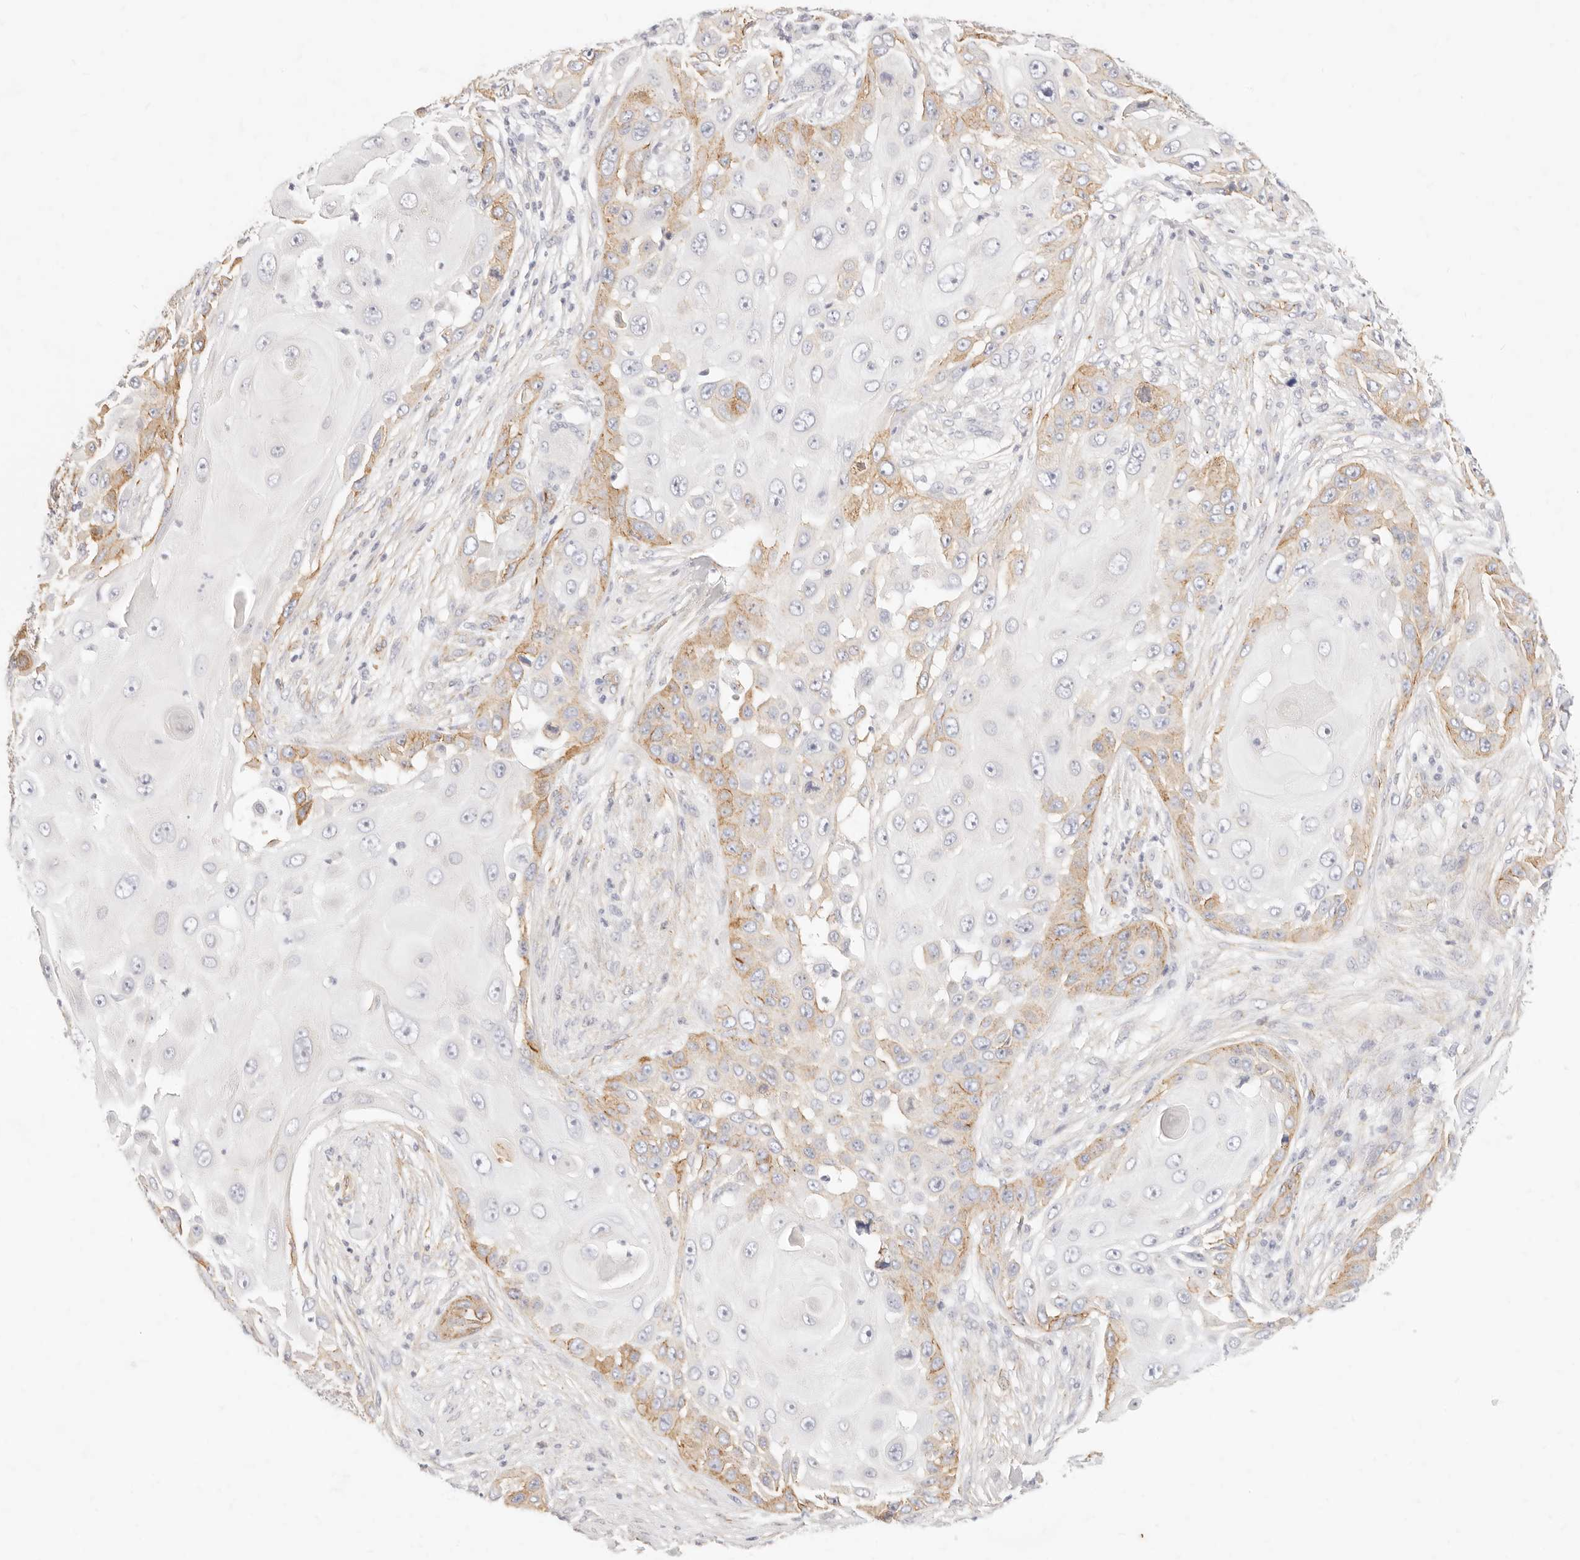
{"staining": {"intensity": "moderate", "quantity": "<25%", "location": "cytoplasmic/membranous"}, "tissue": "skin cancer", "cell_type": "Tumor cells", "image_type": "cancer", "snomed": [{"axis": "morphology", "description": "Squamous cell carcinoma, NOS"}, {"axis": "topography", "description": "Skin"}], "caption": "The image shows immunohistochemical staining of skin cancer. There is moderate cytoplasmic/membranous expression is present in about <25% of tumor cells.", "gene": "NUS1", "patient": {"sex": "female", "age": 44}}